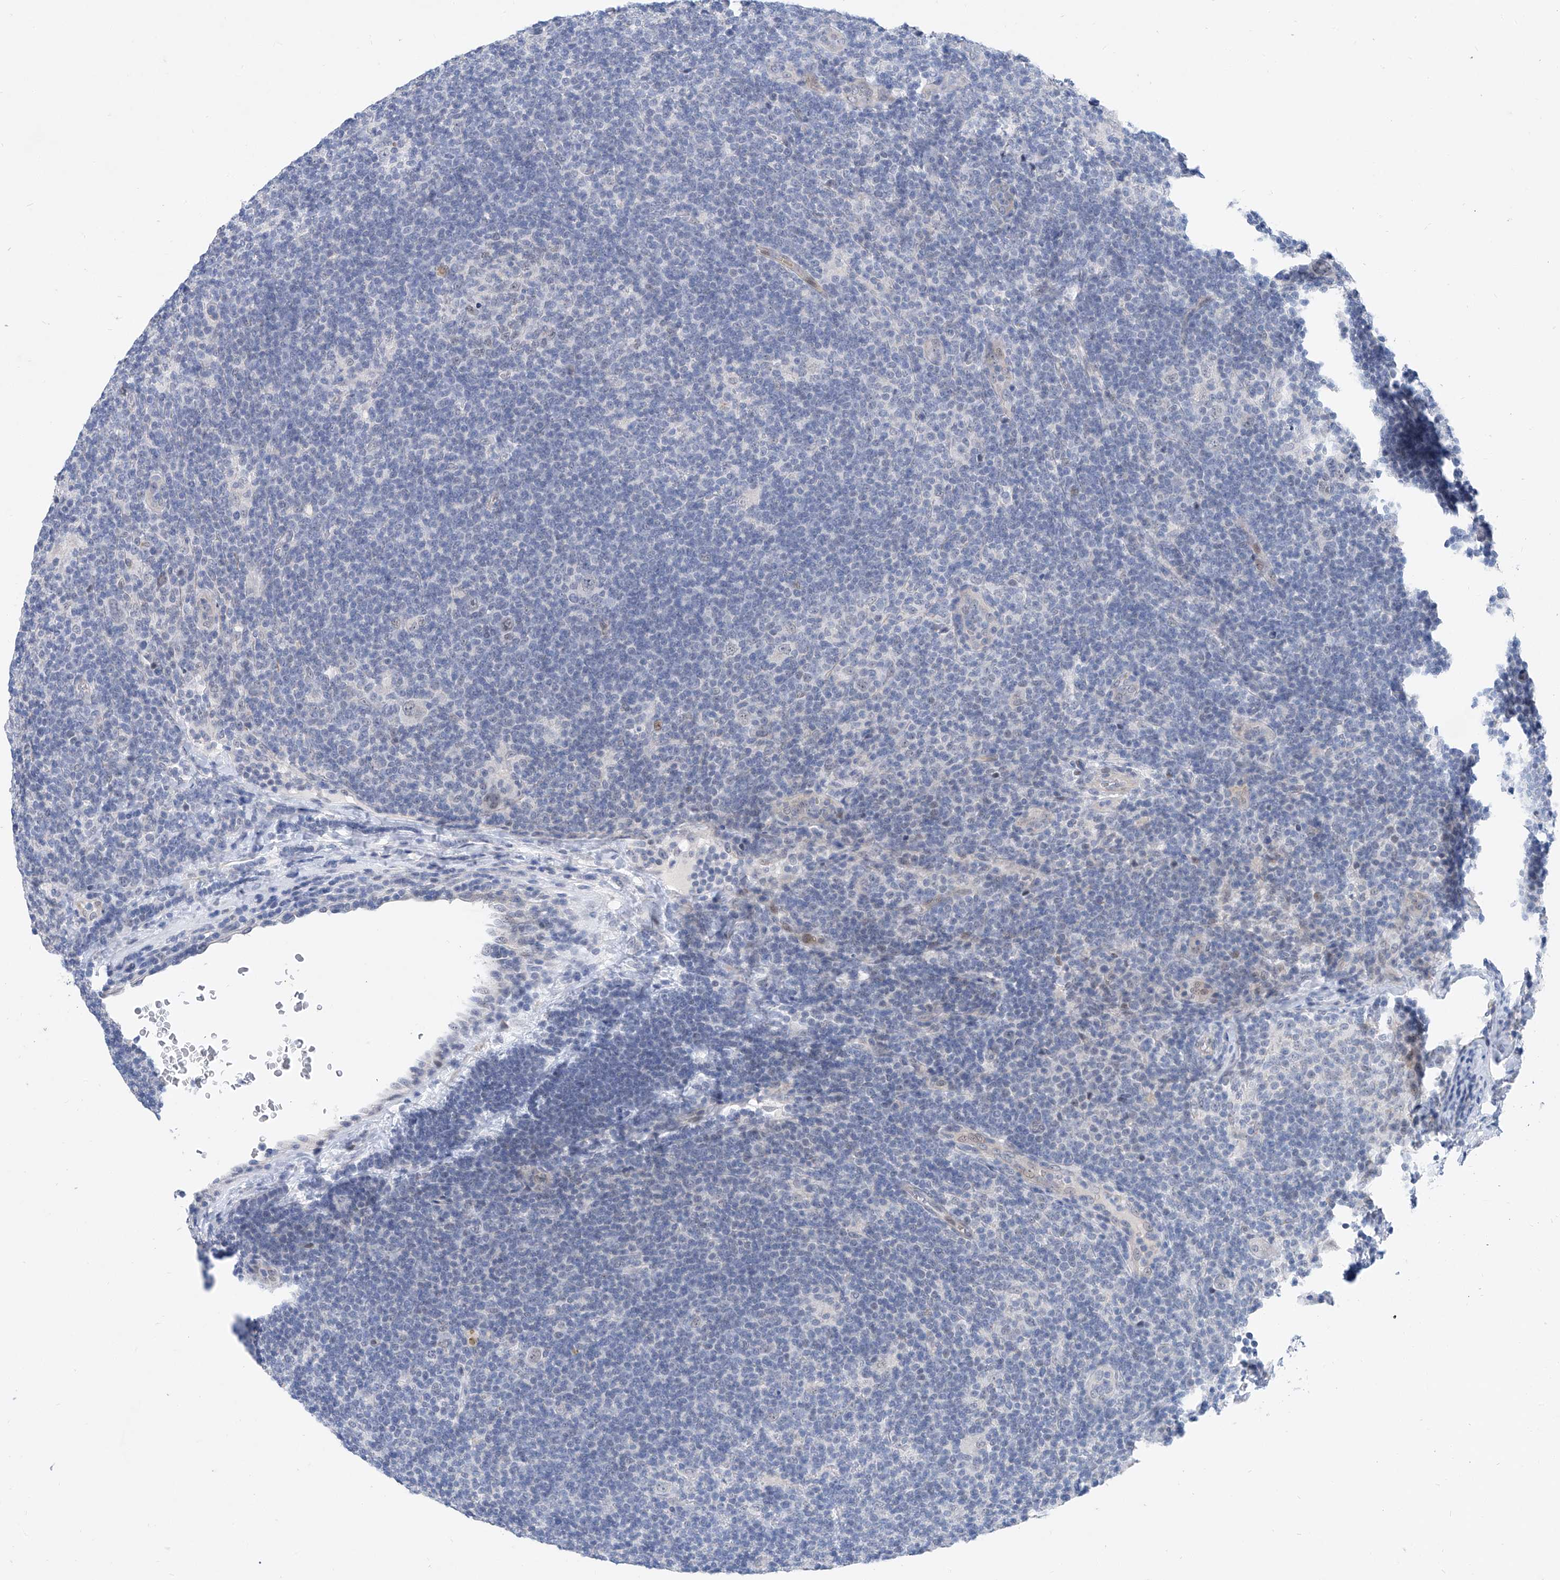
{"staining": {"intensity": "negative", "quantity": "none", "location": "none"}, "tissue": "lymphoma", "cell_type": "Tumor cells", "image_type": "cancer", "snomed": [{"axis": "morphology", "description": "Hodgkin's disease, NOS"}, {"axis": "topography", "description": "Lymph node"}], "caption": "Immunohistochemistry (IHC) photomicrograph of neoplastic tissue: lymphoma stained with DAB (3,3'-diaminobenzidine) reveals no significant protein staining in tumor cells.", "gene": "BPTF", "patient": {"sex": "female", "age": 57}}